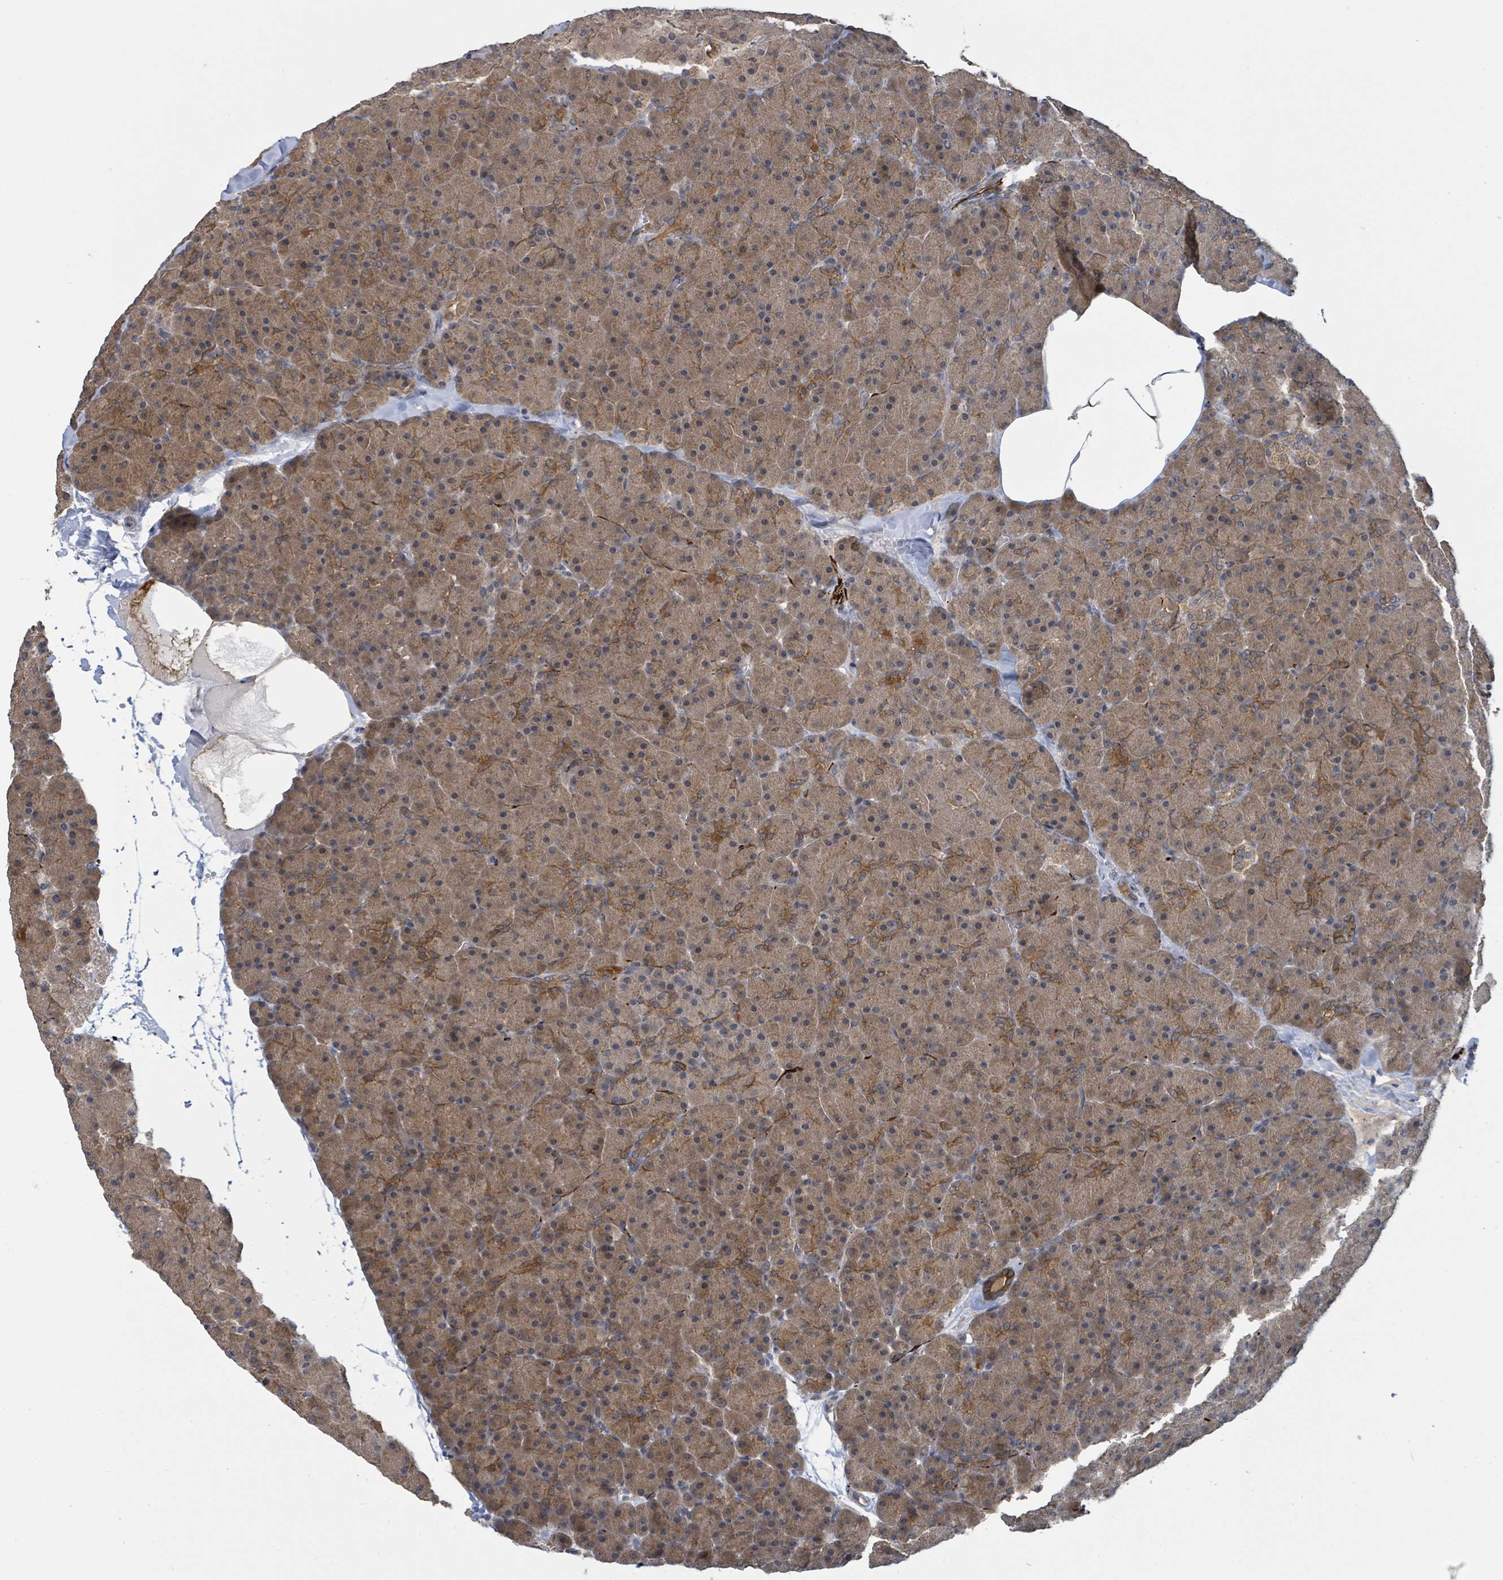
{"staining": {"intensity": "moderate", "quantity": ">75%", "location": "cytoplasmic/membranous"}, "tissue": "pancreas", "cell_type": "Exocrine glandular cells", "image_type": "normal", "snomed": [{"axis": "morphology", "description": "Normal tissue, NOS"}, {"axis": "topography", "description": "Pancreas"}], "caption": "This histopathology image displays immunohistochemistry (IHC) staining of normal pancreas, with medium moderate cytoplasmic/membranous expression in approximately >75% of exocrine glandular cells.", "gene": "CCDC121", "patient": {"sex": "male", "age": 36}}